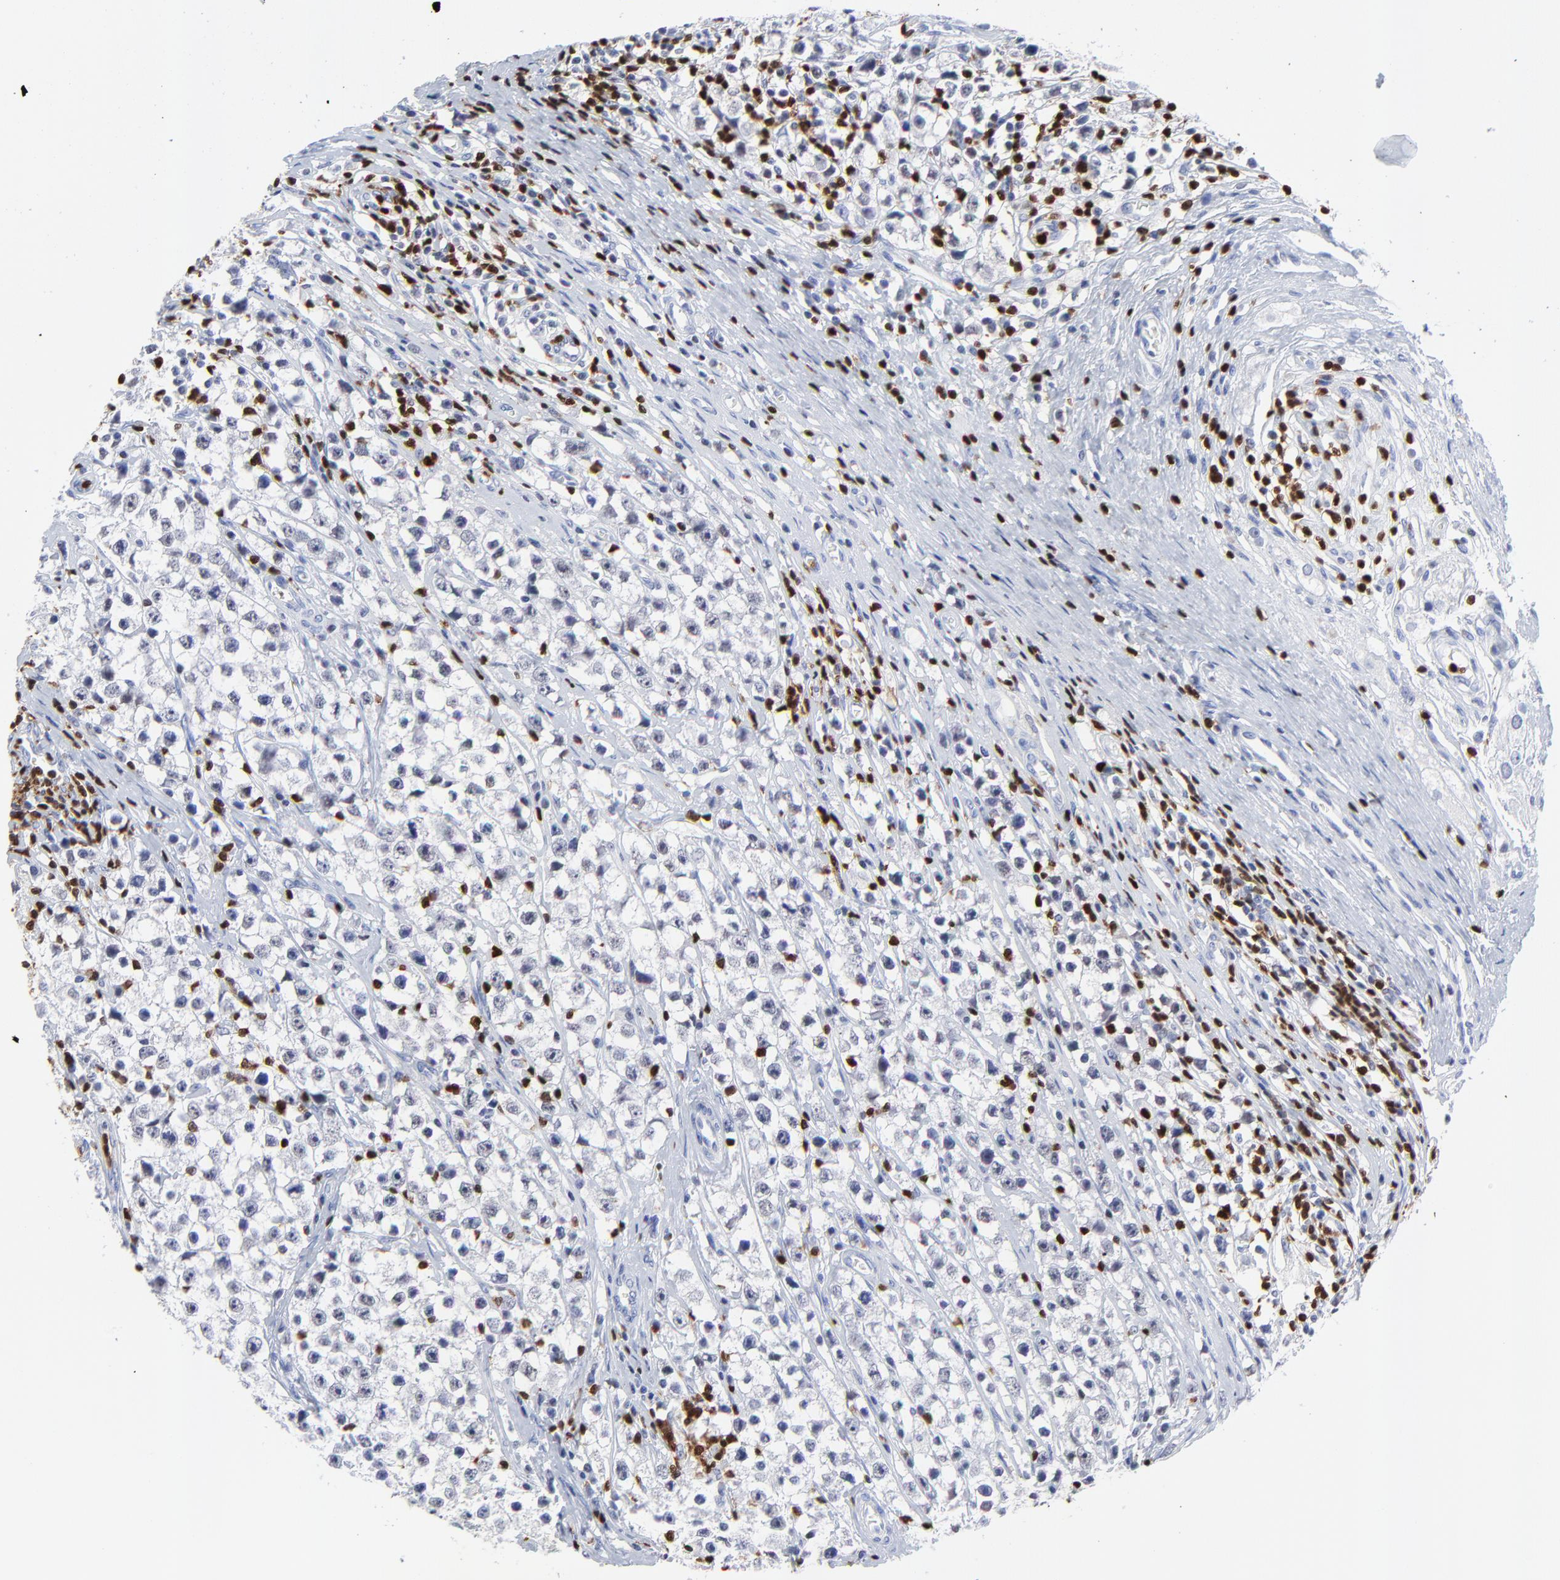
{"staining": {"intensity": "negative", "quantity": "none", "location": "none"}, "tissue": "testis cancer", "cell_type": "Tumor cells", "image_type": "cancer", "snomed": [{"axis": "morphology", "description": "Seminoma, NOS"}, {"axis": "topography", "description": "Testis"}], "caption": "High power microscopy micrograph of an immunohistochemistry image of seminoma (testis), revealing no significant staining in tumor cells. (Stains: DAB (3,3'-diaminobenzidine) IHC with hematoxylin counter stain, Microscopy: brightfield microscopy at high magnification).", "gene": "ZAP70", "patient": {"sex": "male", "age": 35}}